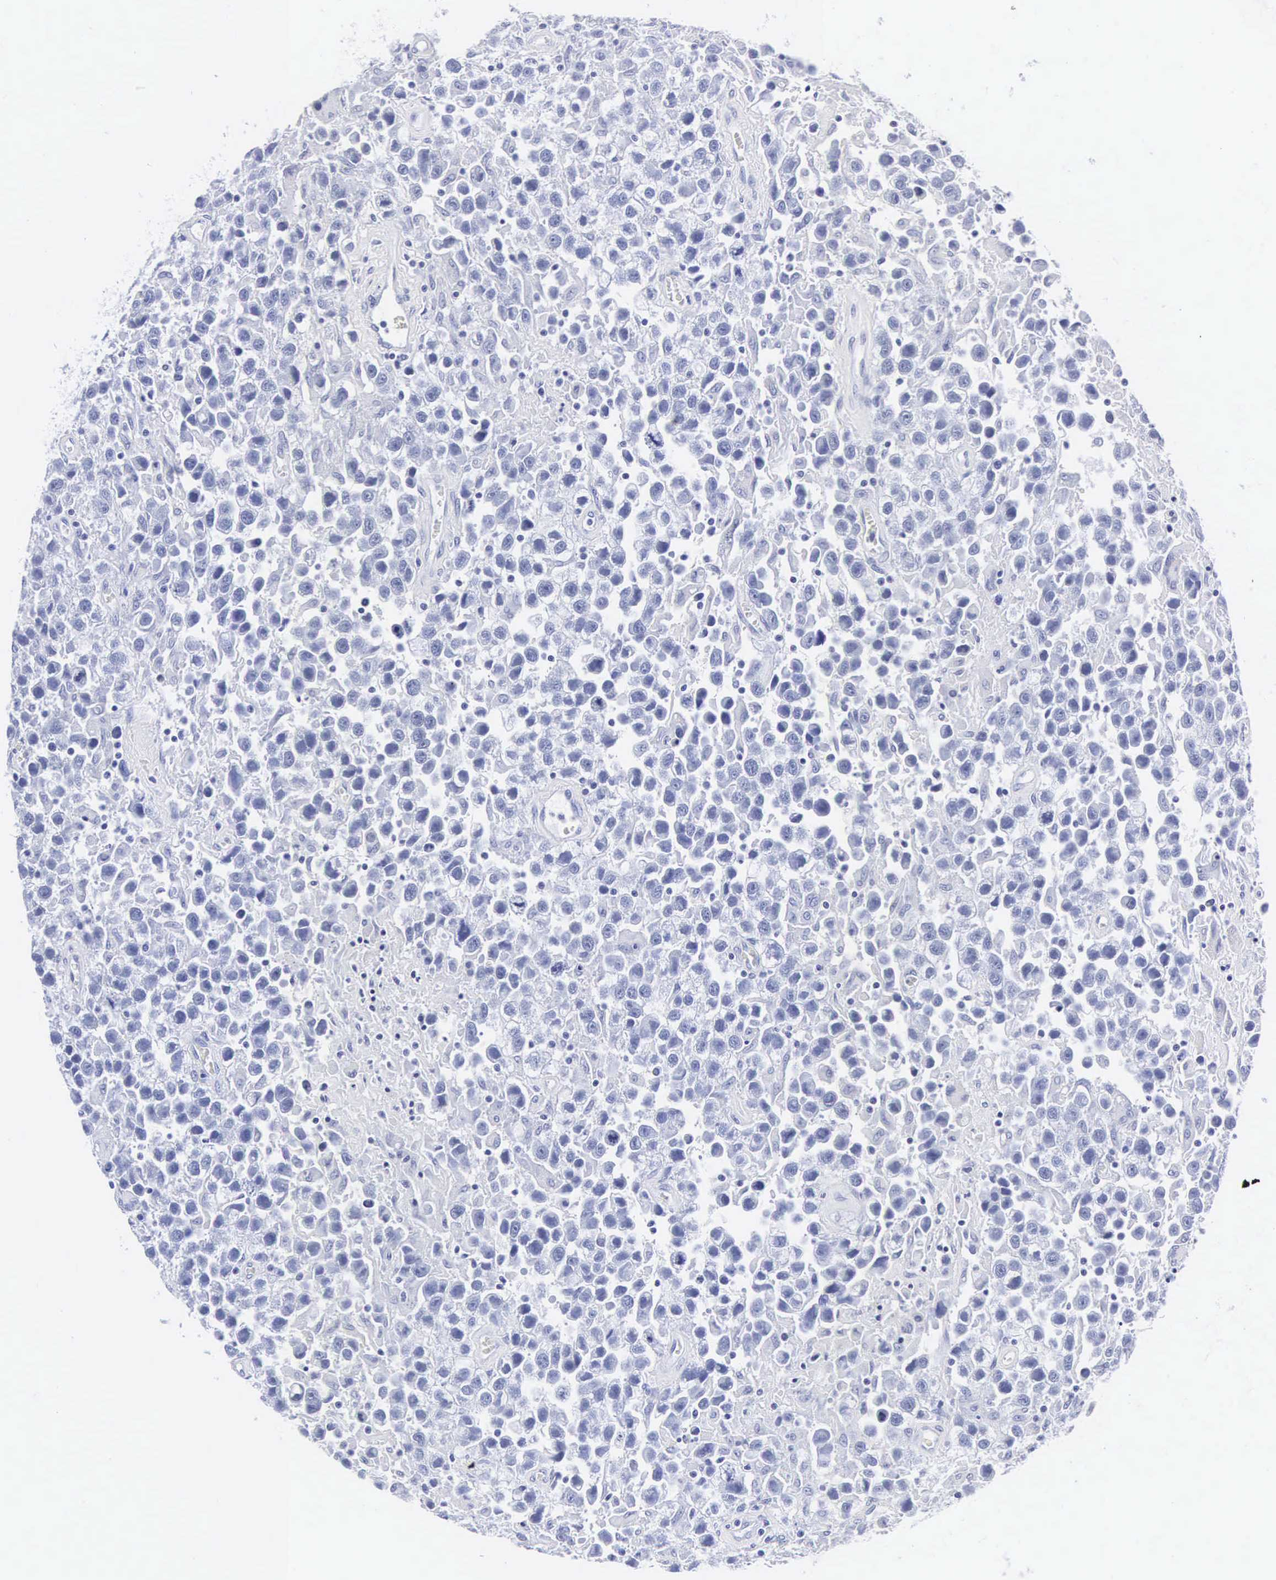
{"staining": {"intensity": "negative", "quantity": "none", "location": "none"}, "tissue": "testis cancer", "cell_type": "Tumor cells", "image_type": "cancer", "snomed": [{"axis": "morphology", "description": "Seminoma, NOS"}, {"axis": "topography", "description": "Testis"}], "caption": "This is a micrograph of immunohistochemistry (IHC) staining of testis cancer (seminoma), which shows no expression in tumor cells.", "gene": "INS", "patient": {"sex": "male", "age": 43}}